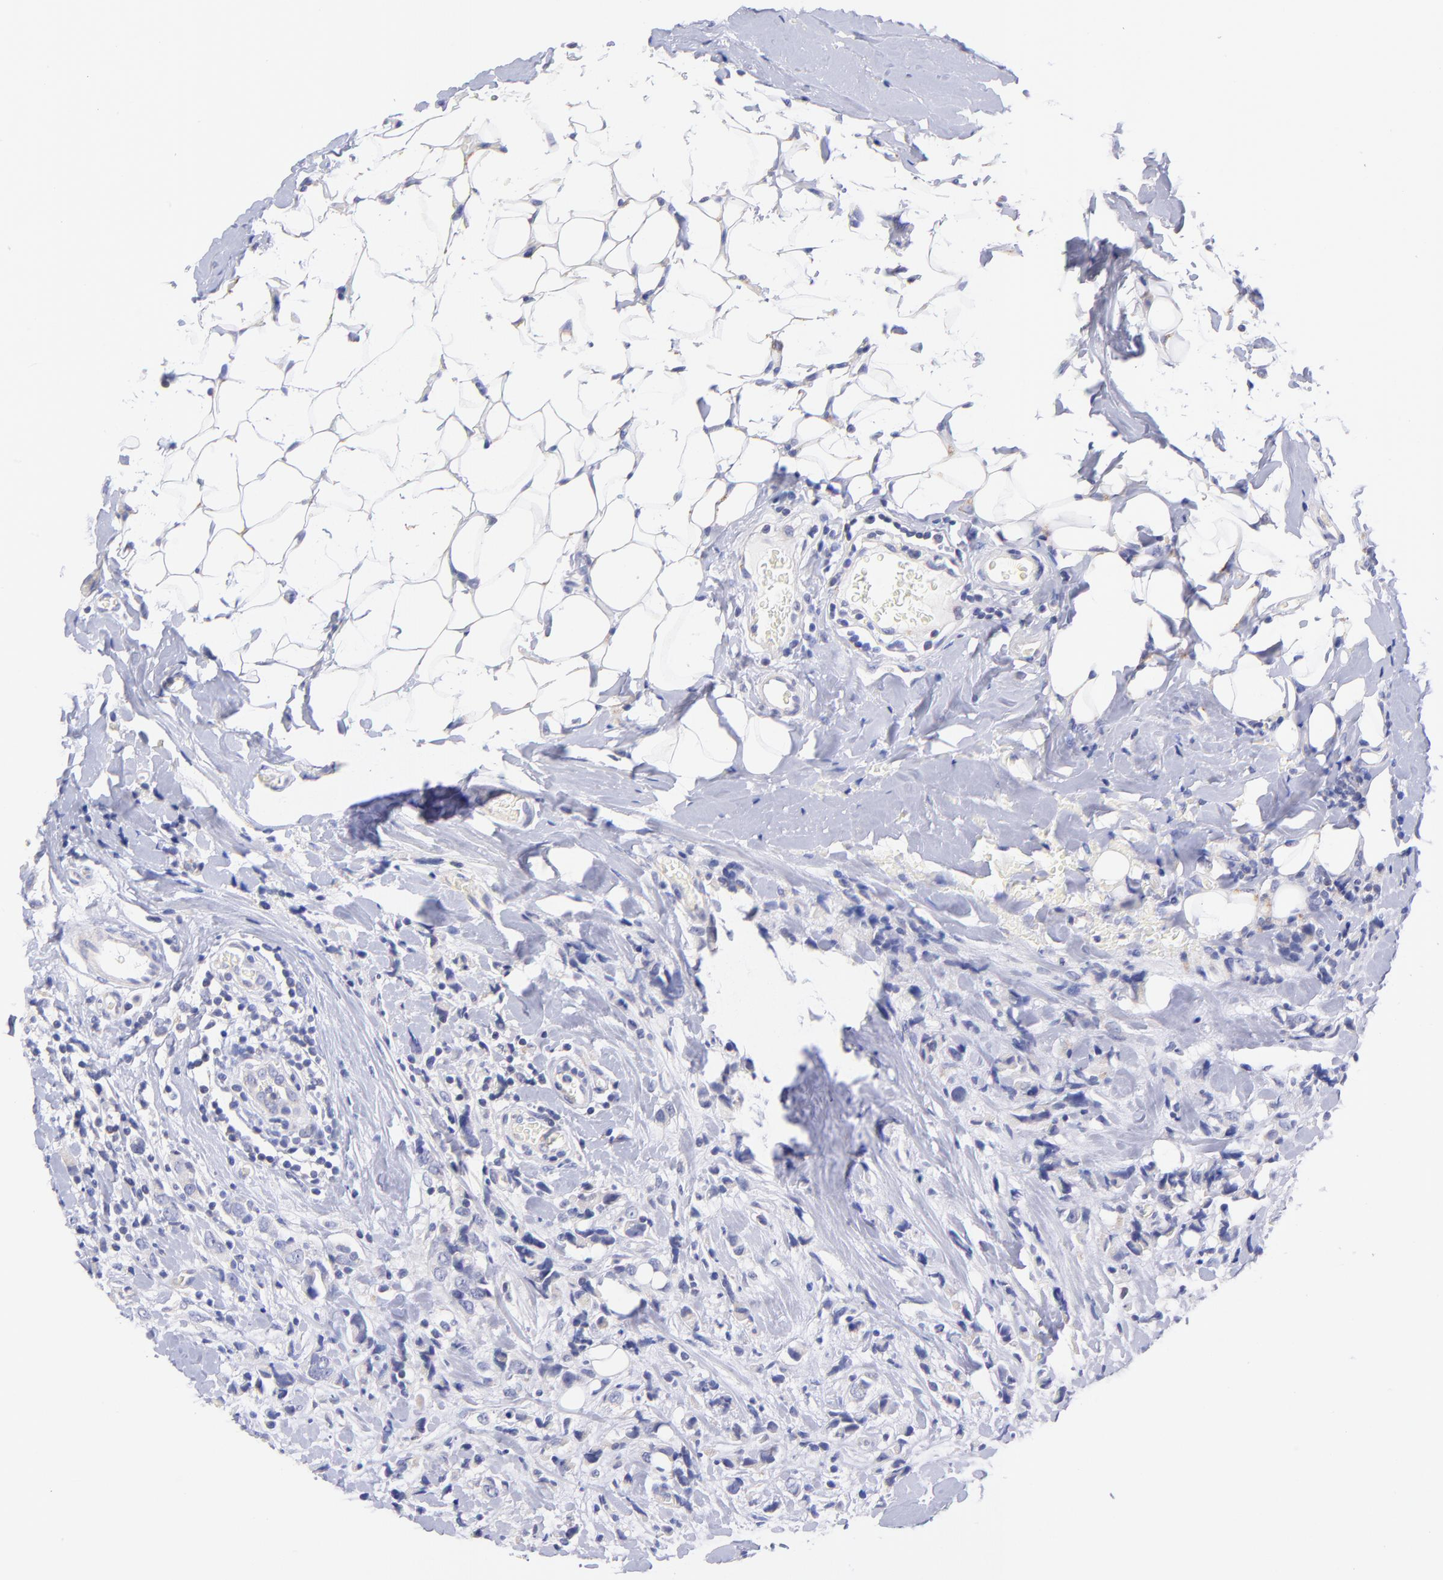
{"staining": {"intensity": "weak", "quantity": "<25%", "location": "cytoplasmic/membranous"}, "tissue": "breast cancer", "cell_type": "Tumor cells", "image_type": "cancer", "snomed": [{"axis": "morphology", "description": "Lobular carcinoma"}, {"axis": "topography", "description": "Breast"}], "caption": "An image of breast cancer (lobular carcinoma) stained for a protein reveals no brown staining in tumor cells.", "gene": "NDUFB7", "patient": {"sex": "female", "age": 57}}